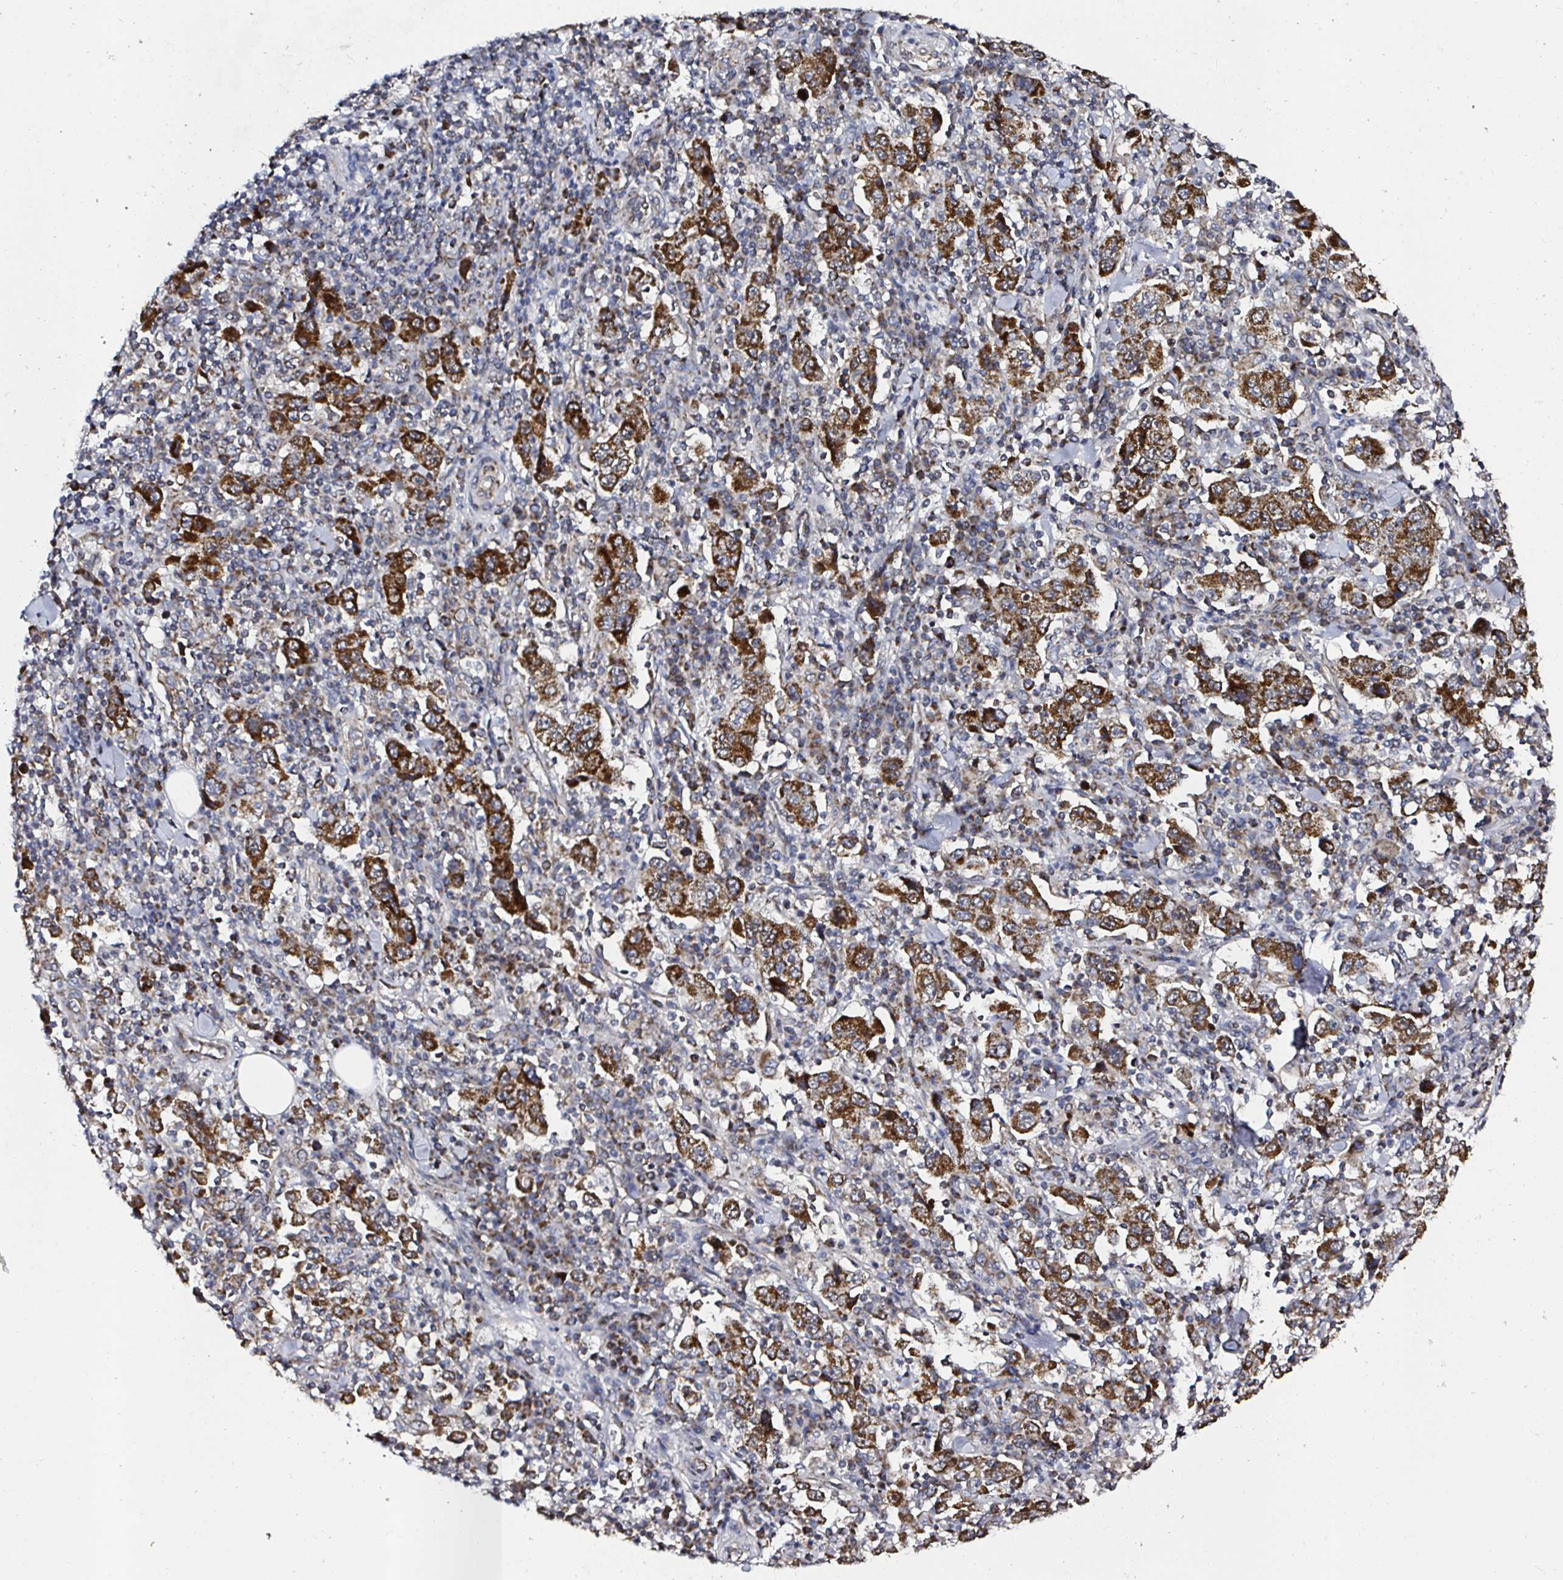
{"staining": {"intensity": "strong", "quantity": ">75%", "location": "cytoplasmic/membranous"}, "tissue": "stomach cancer", "cell_type": "Tumor cells", "image_type": "cancer", "snomed": [{"axis": "morphology", "description": "Normal tissue, NOS"}, {"axis": "morphology", "description": "Adenocarcinoma, NOS"}, {"axis": "topography", "description": "Stomach, upper"}, {"axis": "topography", "description": "Stomach"}], "caption": "Immunohistochemistry histopathology image of neoplastic tissue: adenocarcinoma (stomach) stained using immunohistochemistry (IHC) reveals high levels of strong protein expression localized specifically in the cytoplasmic/membranous of tumor cells, appearing as a cytoplasmic/membranous brown color.", "gene": "ATAD3B", "patient": {"sex": "male", "age": 59}}